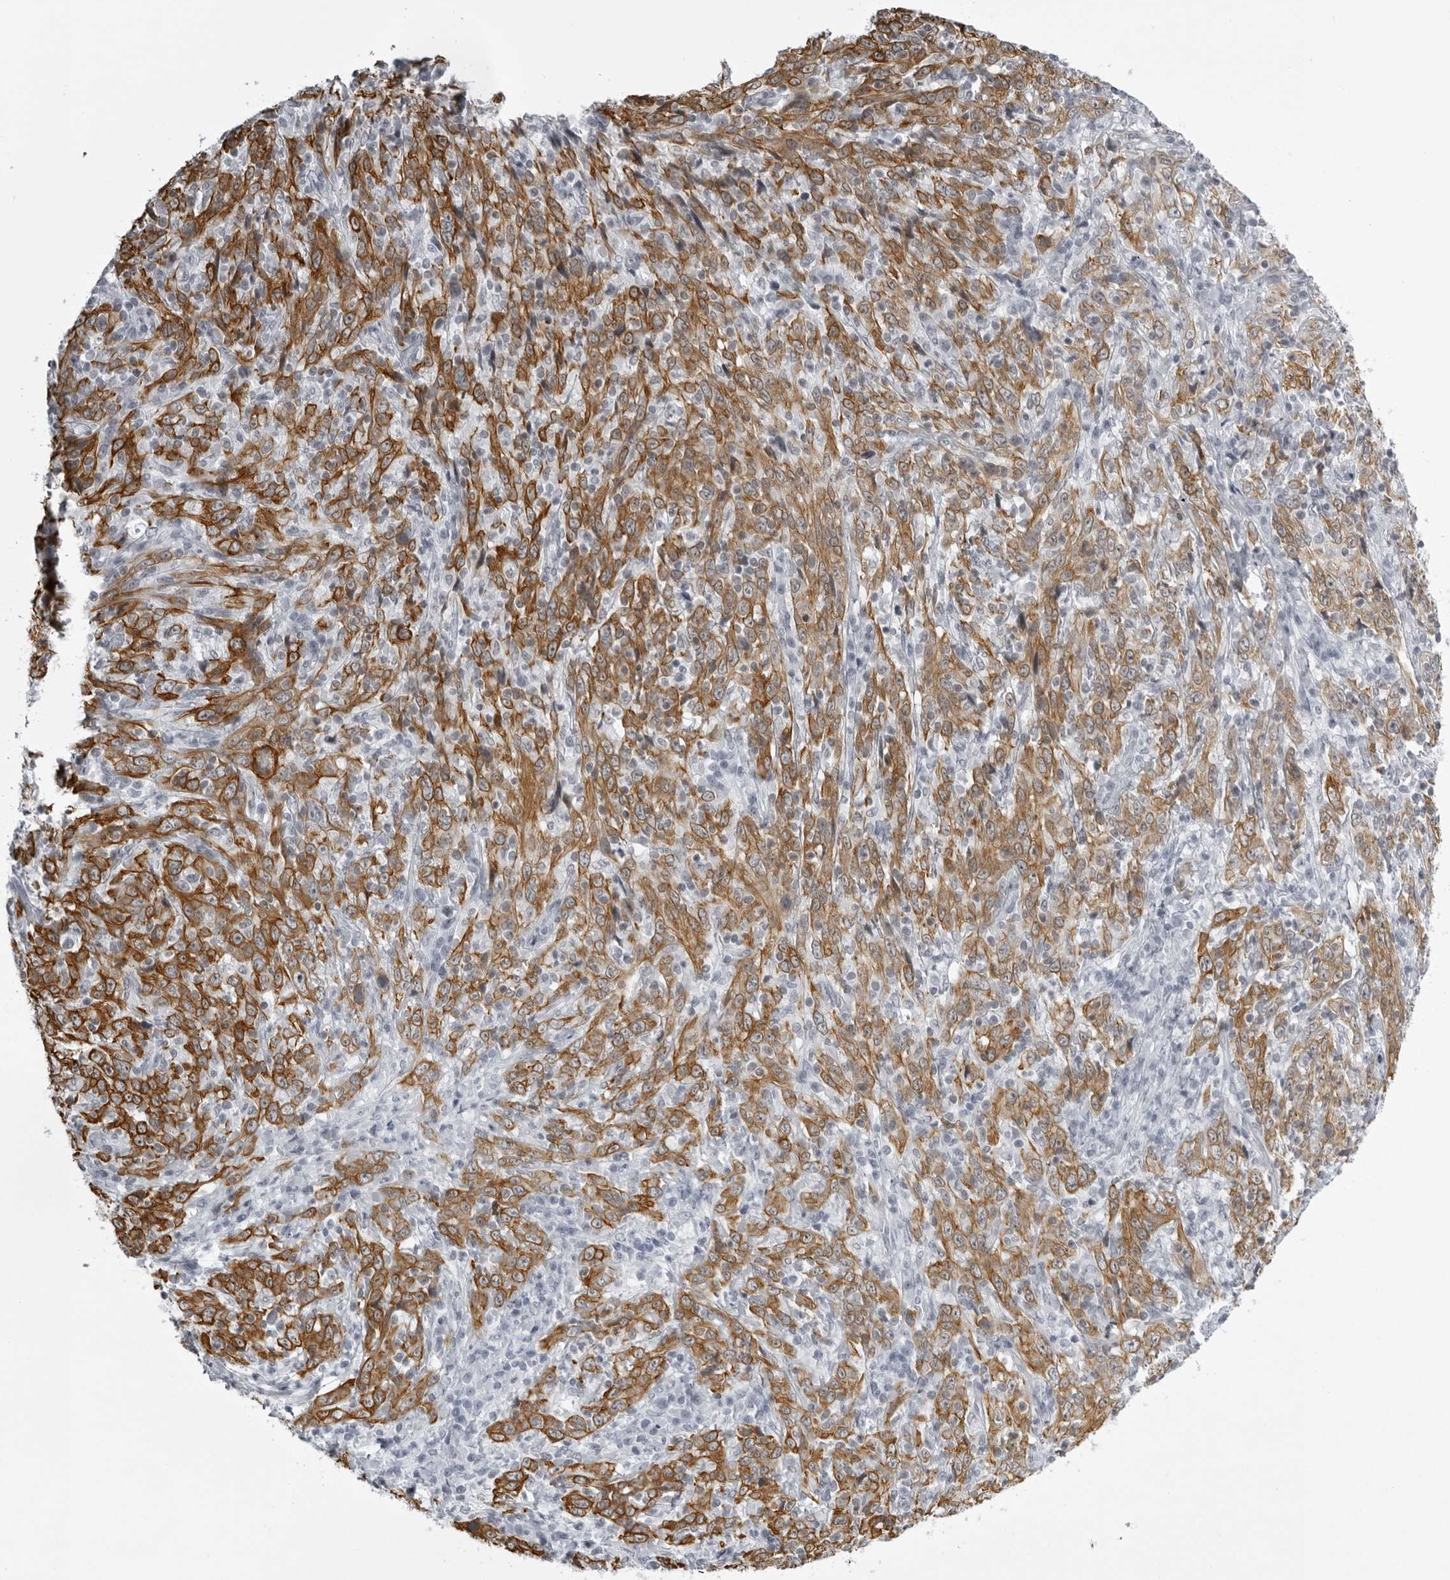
{"staining": {"intensity": "moderate", "quantity": ">75%", "location": "cytoplasmic/membranous"}, "tissue": "cervical cancer", "cell_type": "Tumor cells", "image_type": "cancer", "snomed": [{"axis": "morphology", "description": "Squamous cell carcinoma, NOS"}, {"axis": "topography", "description": "Cervix"}], "caption": "DAB (3,3'-diaminobenzidine) immunohistochemical staining of cervical cancer demonstrates moderate cytoplasmic/membranous protein positivity in about >75% of tumor cells.", "gene": "UROD", "patient": {"sex": "female", "age": 46}}